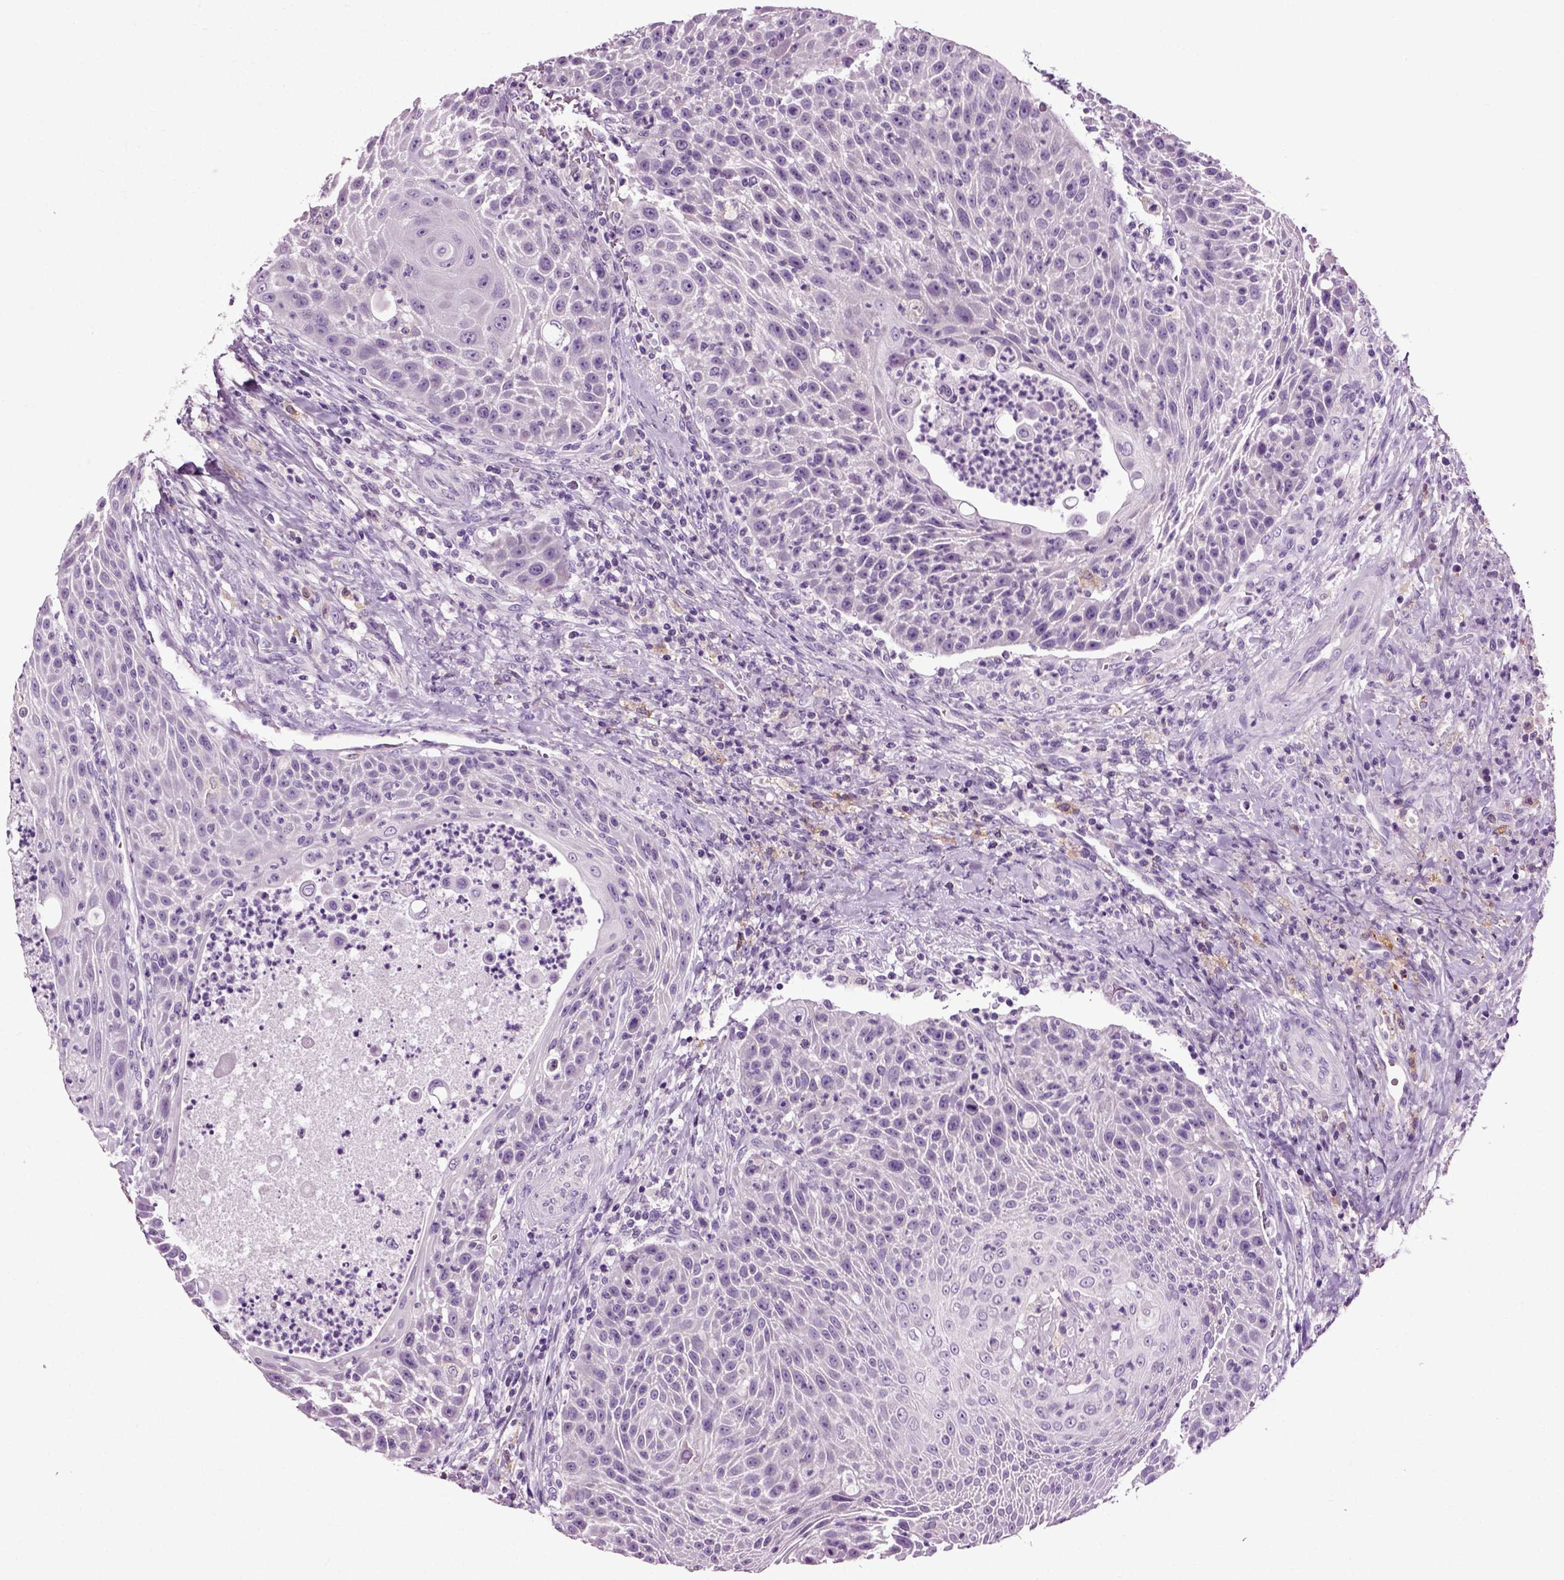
{"staining": {"intensity": "negative", "quantity": "none", "location": "none"}, "tissue": "head and neck cancer", "cell_type": "Tumor cells", "image_type": "cancer", "snomed": [{"axis": "morphology", "description": "Squamous cell carcinoma, NOS"}, {"axis": "topography", "description": "Head-Neck"}], "caption": "Immunohistochemical staining of squamous cell carcinoma (head and neck) displays no significant expression in tumor cells.", "gene": "DNAH10", "patient": {"sex": "male", "age": 69}}